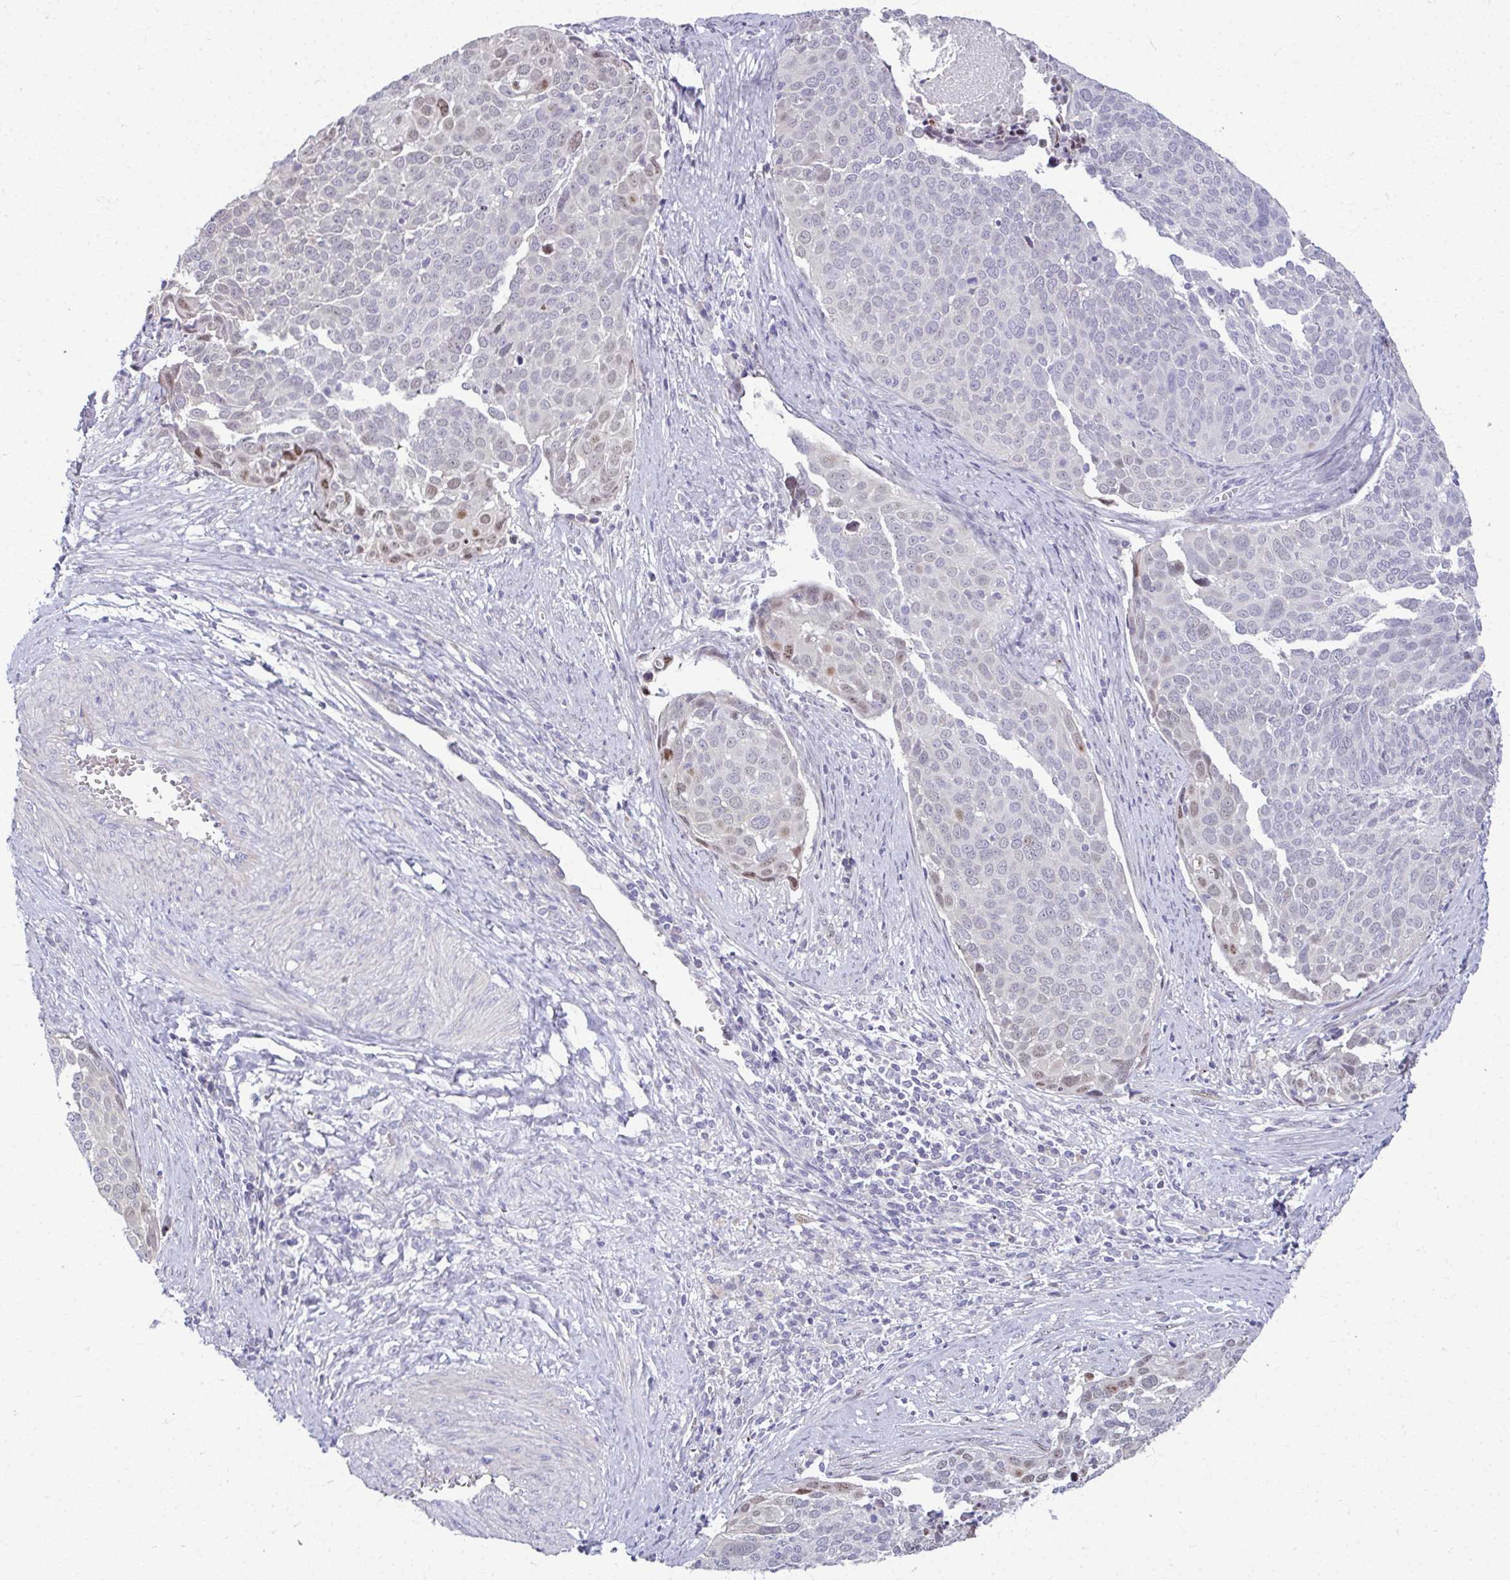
{"staining": {"intensity": "weak", "quantity": "<25%", "location": "nuclear"}, "tissue": "cervical cancer", "cell_type": "Tumor cells", "image_type": "cancer", "snomed": [{"axis": "morphology", "description": "Squamous cell carcinoma, NOS"}, {"axis": "topography", "description": "Cervix"}], "caption": "Immunohistochemistry (IHC) histopathology image of human cervical squamous cell carcinoma stained for a protein (brown), which demonstrates no staining in tumor cells. (Brightfield microscopy of DAB (3,3'-diaminobenzidine) immunohistochemistry at high magnification).", "gene": "ODF1", "patient": {"sex": "female", "age": 39}}